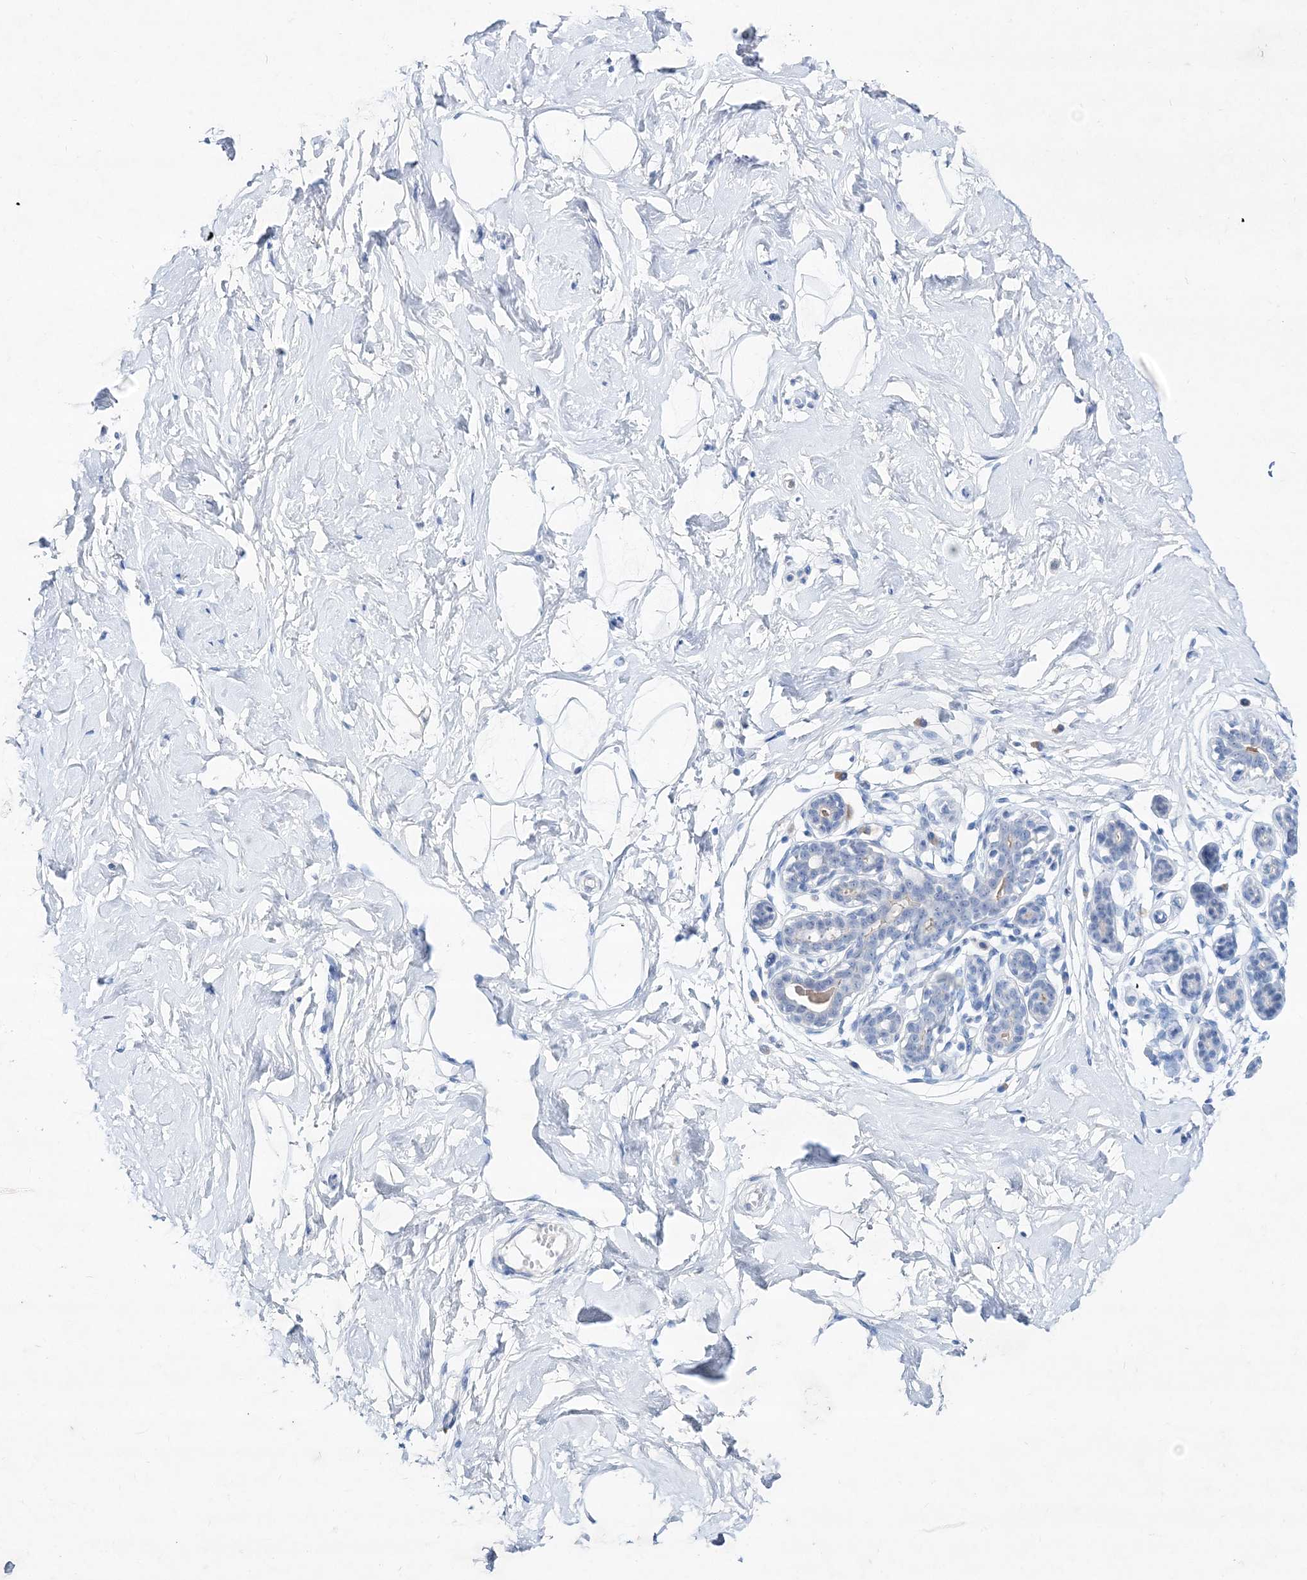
{"staining": {"intensity": "negative", "quantity": "none", "location": "none"}, "tissue": "breast", "cell_type": "Adipocytes", "image_type": "normal", "snomed": [{"axis": "morphology", "description": "Normal tissue, NOS"}, {"axis": "morphology", "description": "Adenoma, NOS"}, {"axis": "topography", "description": "Breast"}], "caption": "A histopathology image of breast stained for a protein demonstrates no brown staining in adipocytes.", "gene": "SPINK7", "patient": {"sex": "female", "age": 23}}